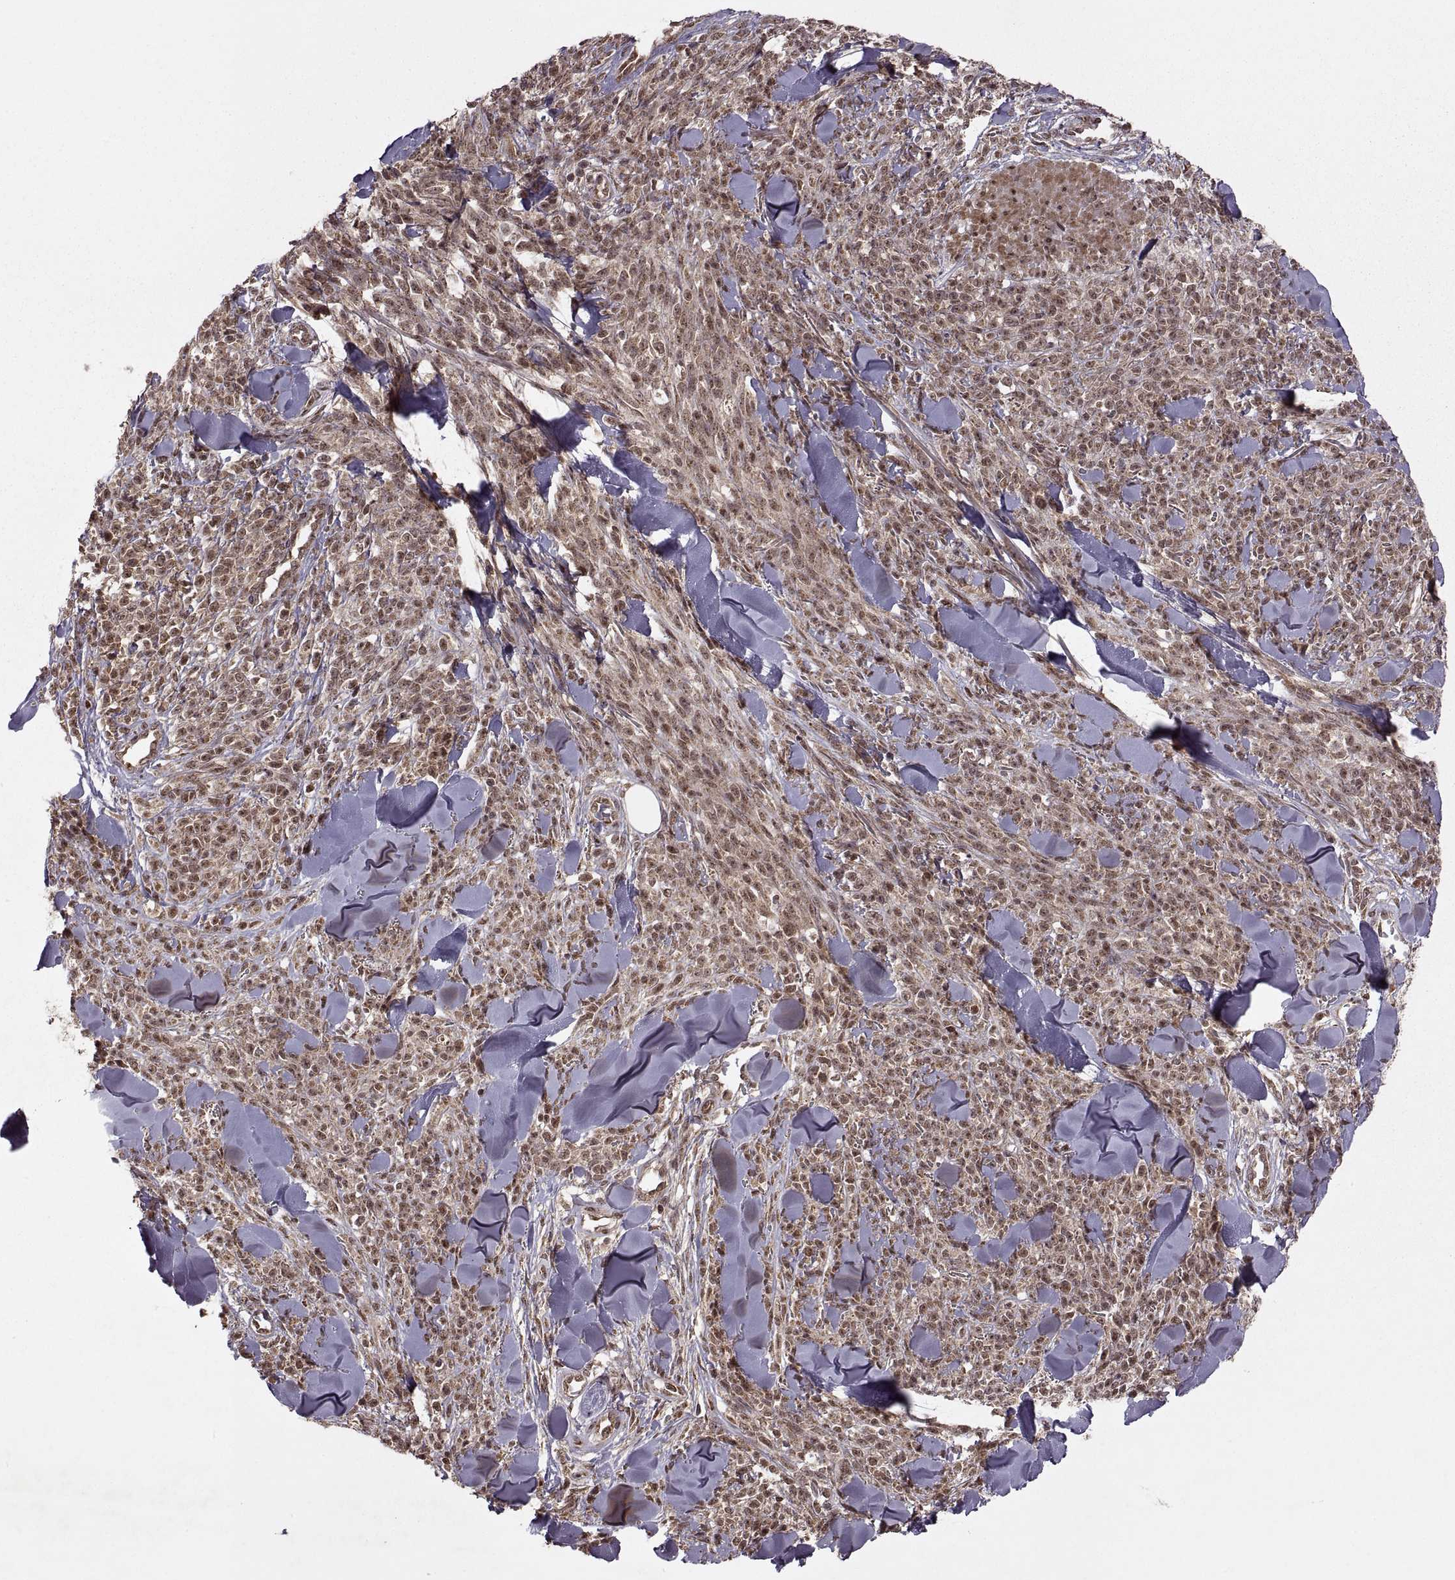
{"staining": {"intensity": "moderate", "quantity": ">75%", "location": "nuclear"}, "tissue": "melanoma", "cell_type": "Tumor cells", "image_type": "cancer", "snomed": [{"axis": "morphology", "description": "Malignant melanoma, NOS"}, {"axis": "topography", "description": "Skin"}, {"axis": "topography", "description": "Skin of trunk"}], "caption": "An image of melanoma stained for a protein shows moderate nuclear brown staining in tumor cells.", "gene": "PTOV1", "patient": {"sex": "male", "age": 74}}